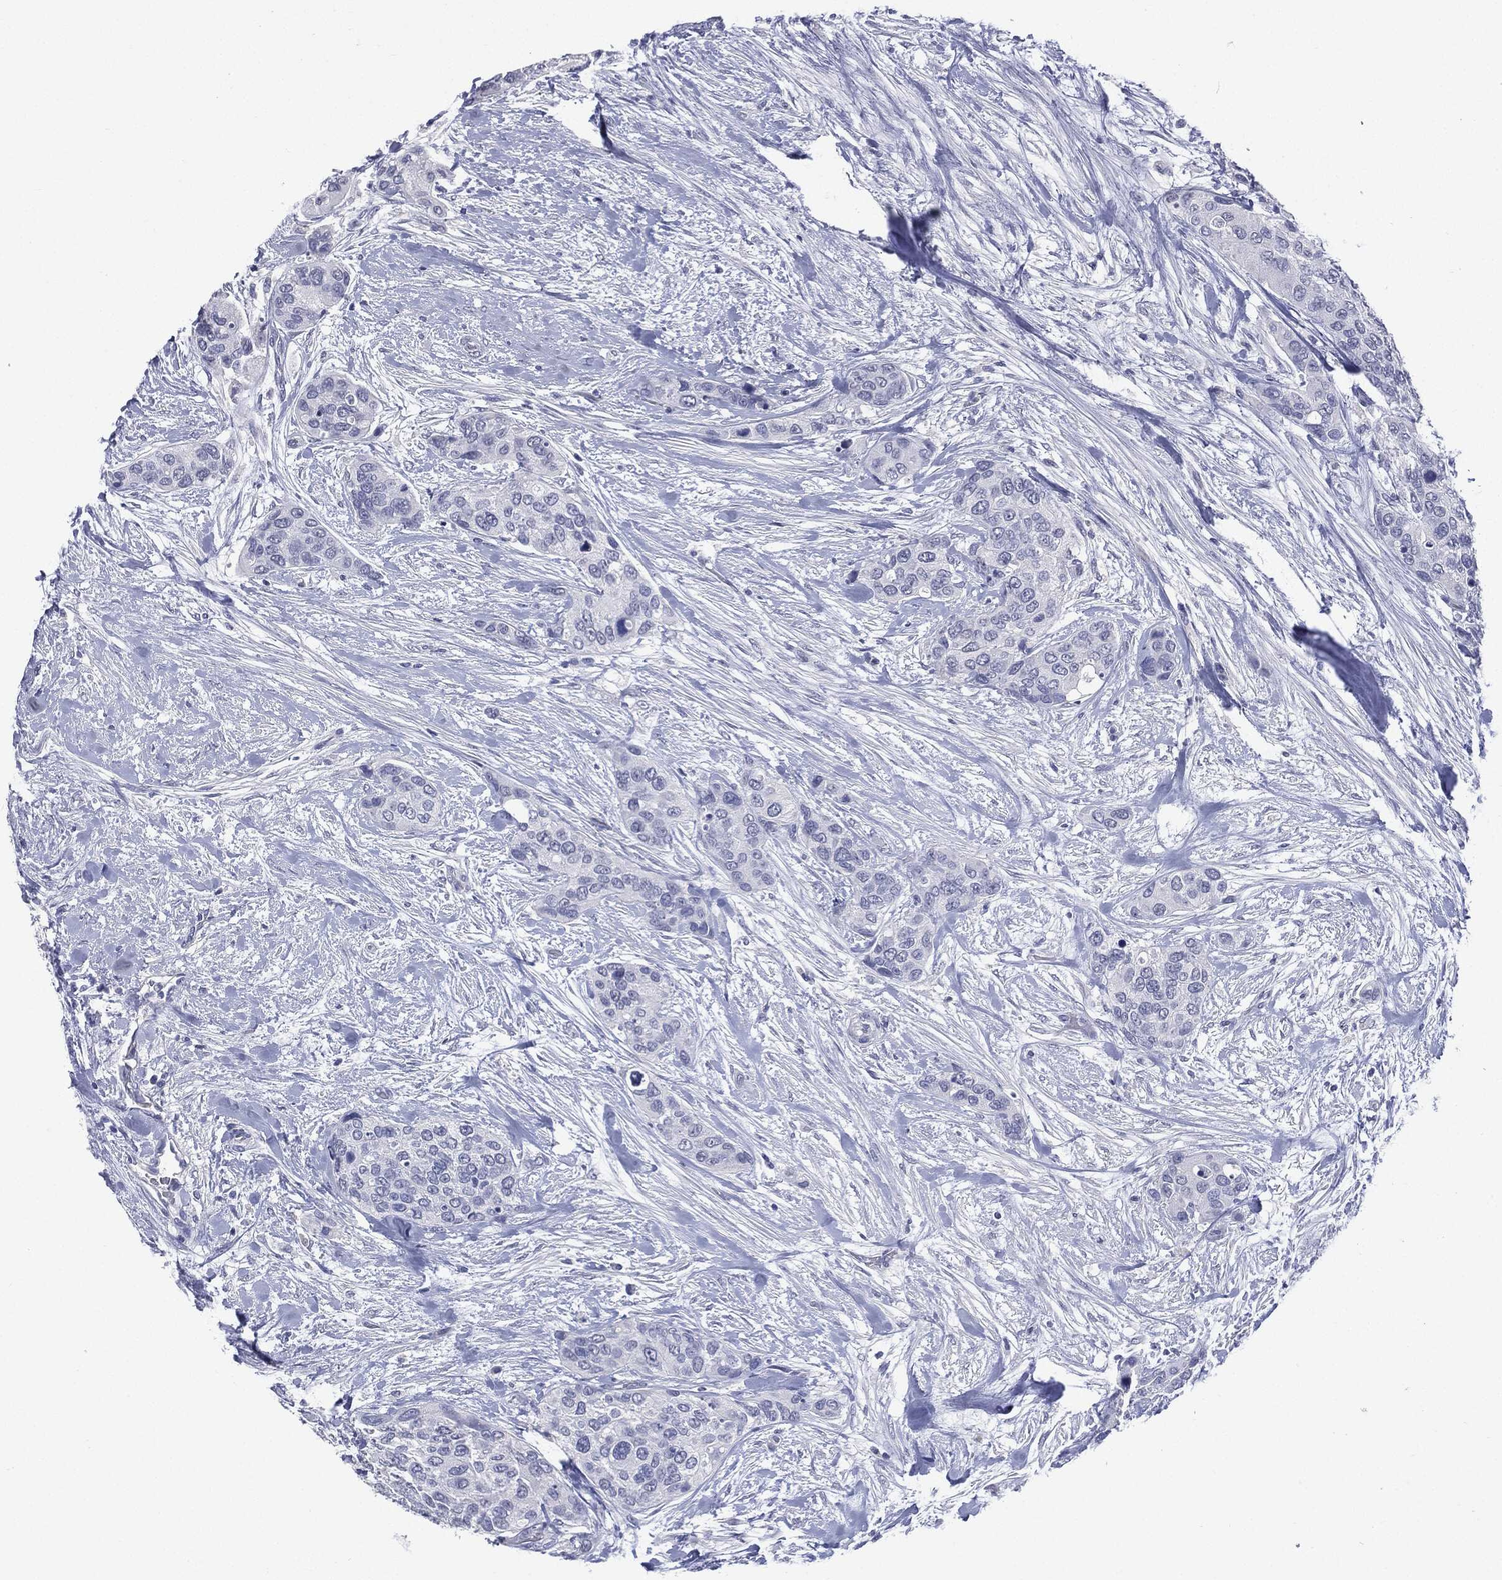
{"staining": {"intensity": "negative", "quantity": "none", "location": "none"}, "tissue": "urothelial cancer", "cell_type": "Tumor cells", "image_type": "cancer", "snomed": [{"axis": "morphology", "description": "Urothelial carcinoma, High grade"}, {"axis": "topography", "description": "Urinary bladder"}], "caption": "Immunohistochemistry (IHC) photomicrograph of urothelial cancer stained for a protein (brown), which exhibits no staining in tumor cells. Nuclei are stained in blue.", "gene": "TSHB", "patient": {"sex": "male", "age": 77}}